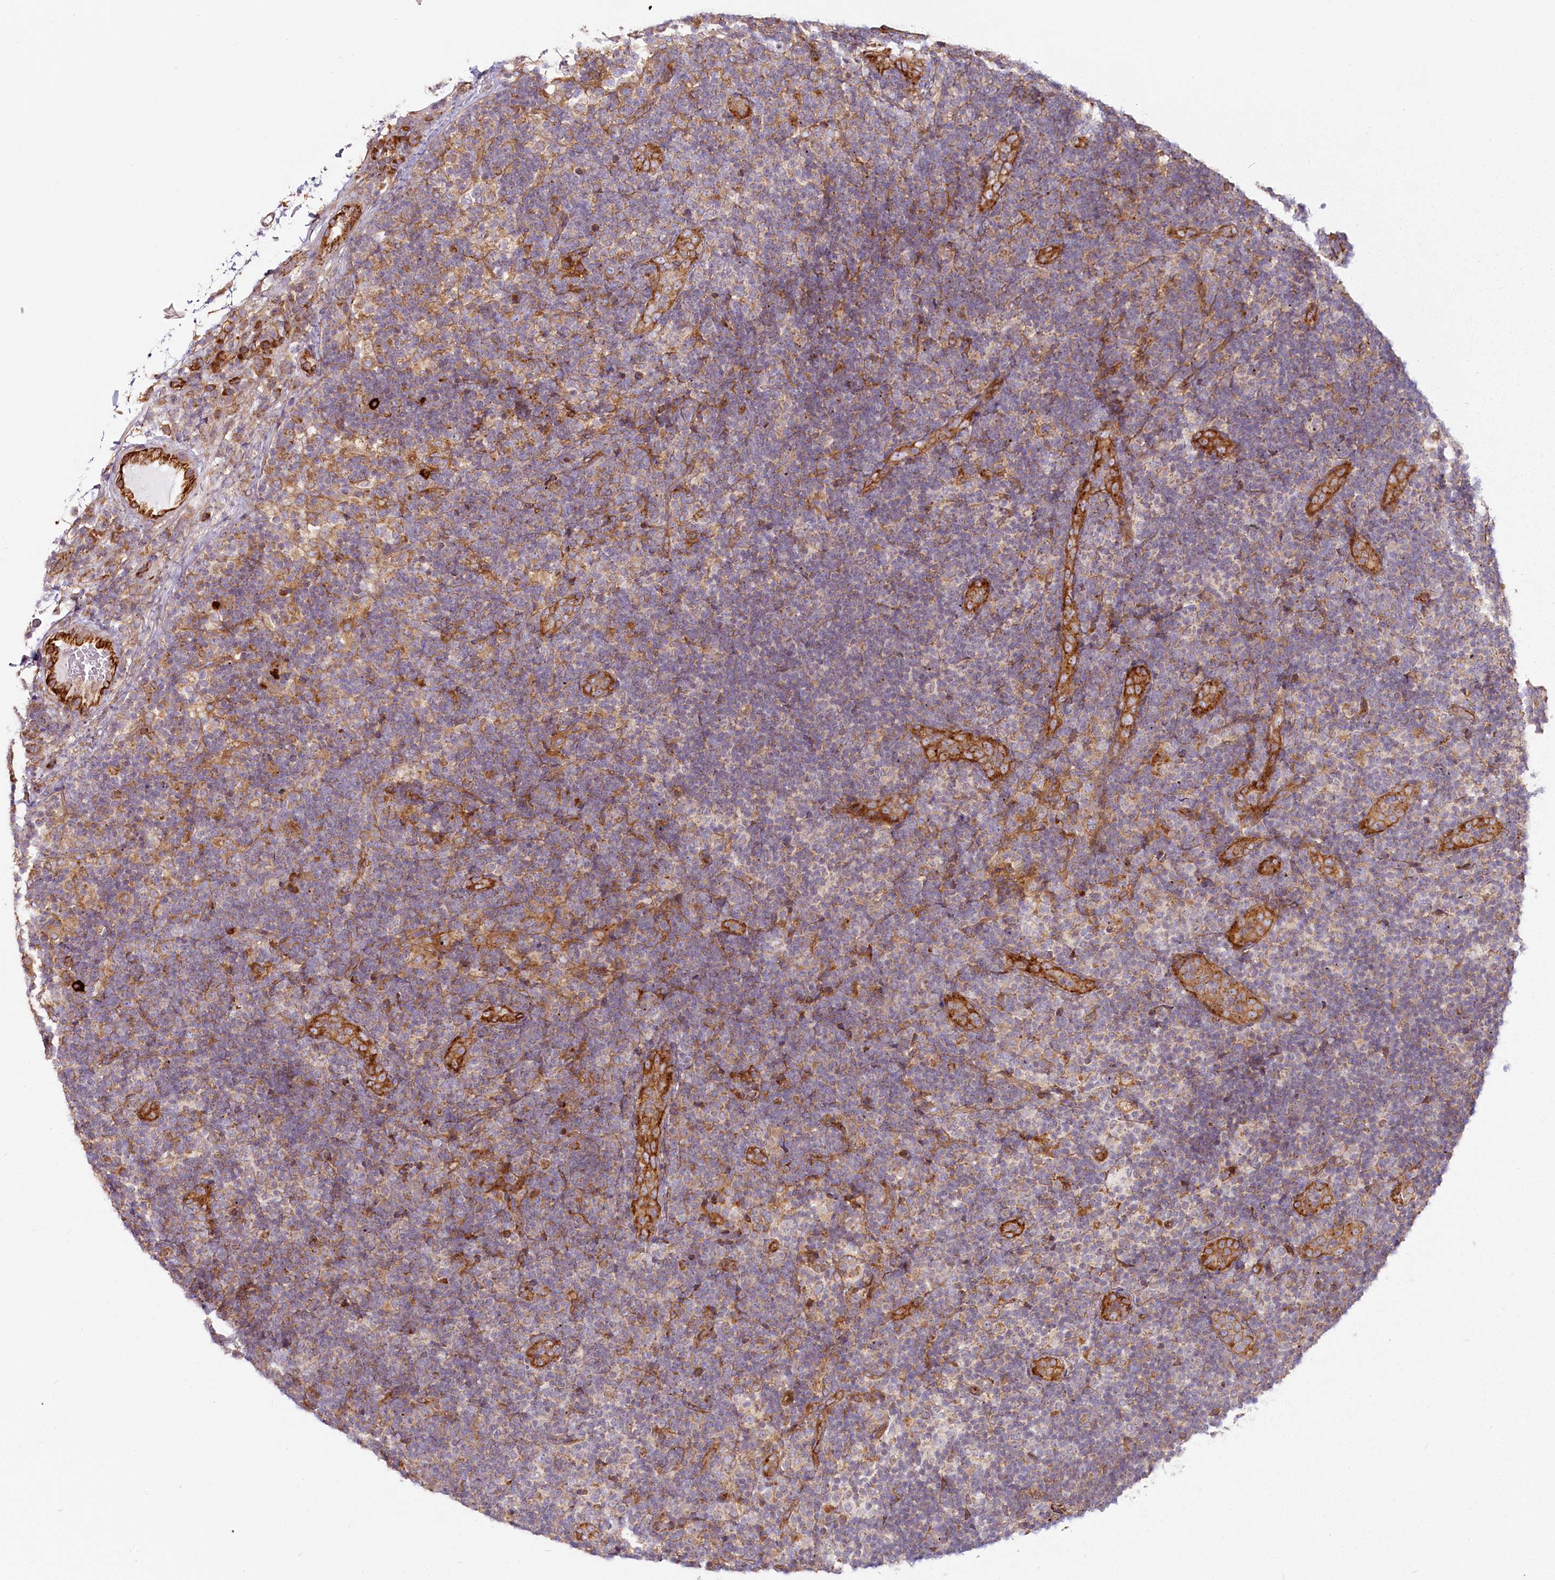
{"staining": {"intensity": "moderate", "quantity": "<25%", "location": "cytoplasmic/membranous"}, "tissue": "lymph node", "cell_type": "Germinal center cells", "image_type": "normal", "snomed": [{"axis": "morphology", "description": "Normal tissue, NOS"}, {"axis": "topography", "description": "Lymph node"}], "caption": "Germinal center cells show low levels of moderate cytoplasmic/membranous positivity in about <25% of cells in normal lymph node.", "gene": "HARS2", "patient": {"sex": "female", "age": 22}}